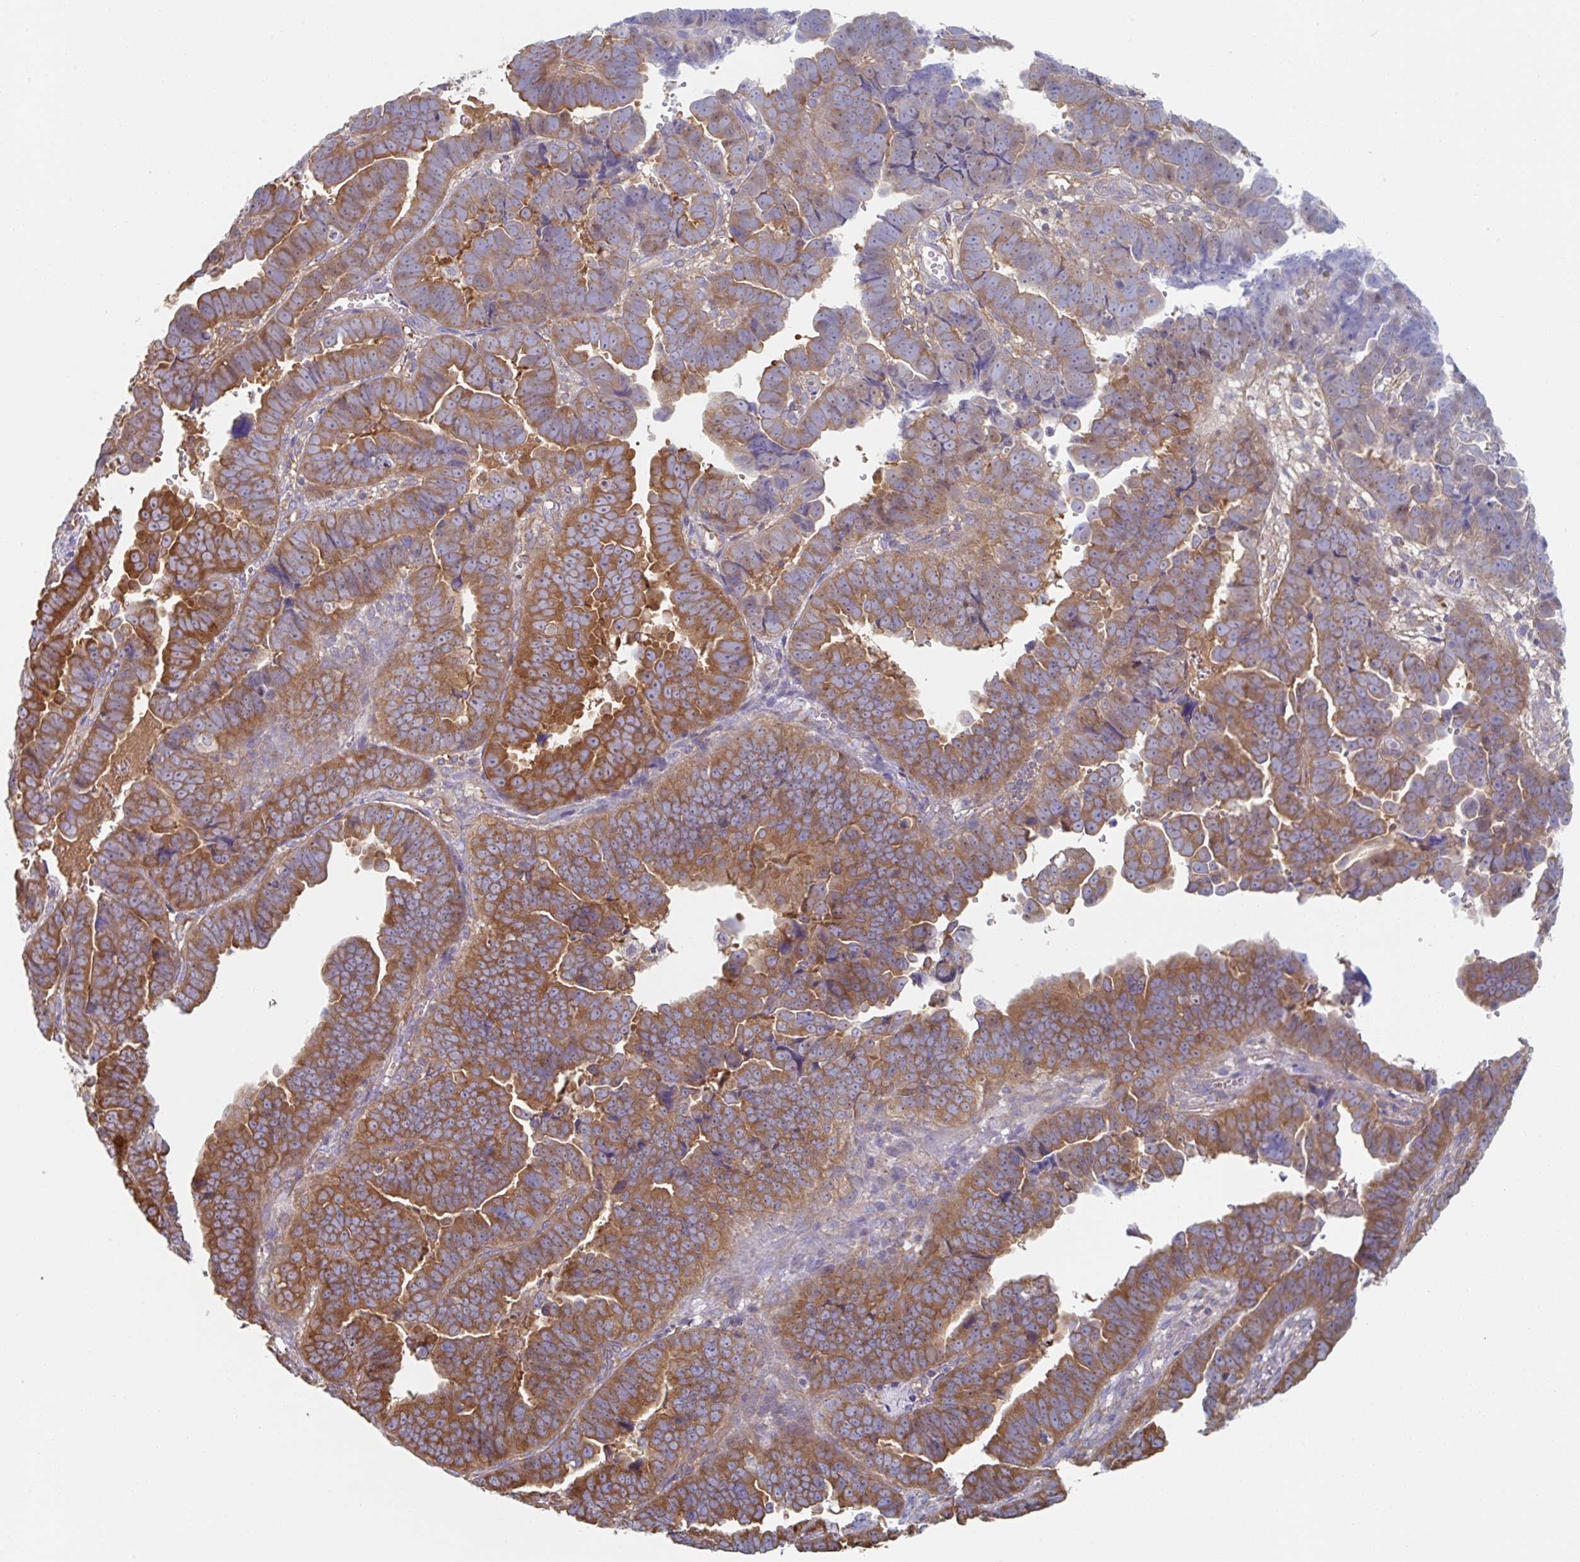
{"staining": {"intensity": "strong", "quantity": ">75%", "location": "cytoplasmic/membranous"}, "tissue": "endometrial cancer", "cell_type": "Tumor cells", "image_type": "cancer", "snomed": [{"axis": "morphology", "description": "Adenocarcinoma, NOS"}, {"axis": "topography", "description": "Endometrium"}], "caption": "Immunohistochemical staining of human endometrial cancer reveals strong cytoplasmic/membranous protein staining in about >75% of tumor cells. (brown staining indicates protein expression, while blue staining denotes nuclei).", "gene": "AMPD2", "patient": {"sex": "female", "age": 75}}